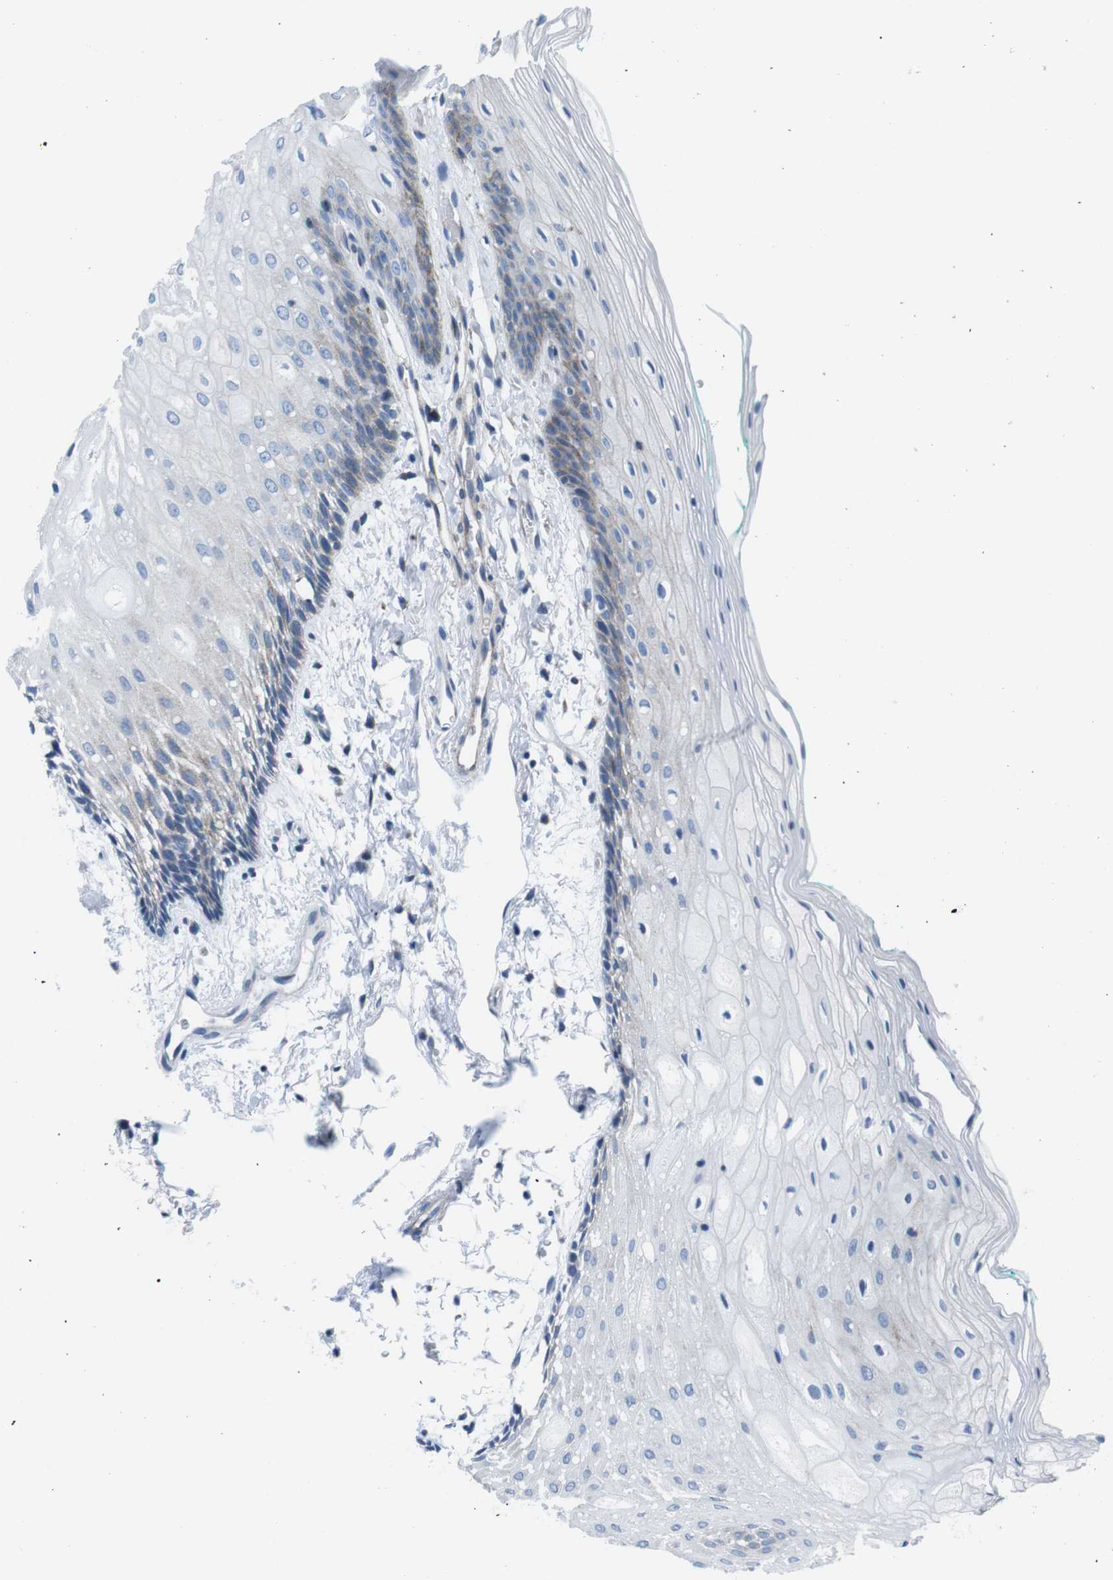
{"staining": {"intensity": "weak", "quantity": "<25%", "location": "cytoplasmic/membranous"}, "tissue": "oral mucosa", "cell_type": "Squamous epithelial cells", "image_type": "normal", "snomed": [{"axis": "morphology", "description": "Normal tissue, NOS"}, {"axis": "topography", "description": "Skeletal muscle"}, {"axis": "topography", "description": "Oral tissue"}, {"axis": "topography", "description": "Peripheral nerve tissue"}], "caption": "Protein analysis of unremarkable oral mucosa reveals no significant positivity in squamous epithelial cells.", "gene": "MUC2", "patient": {"sex": "female", "age": 84}}